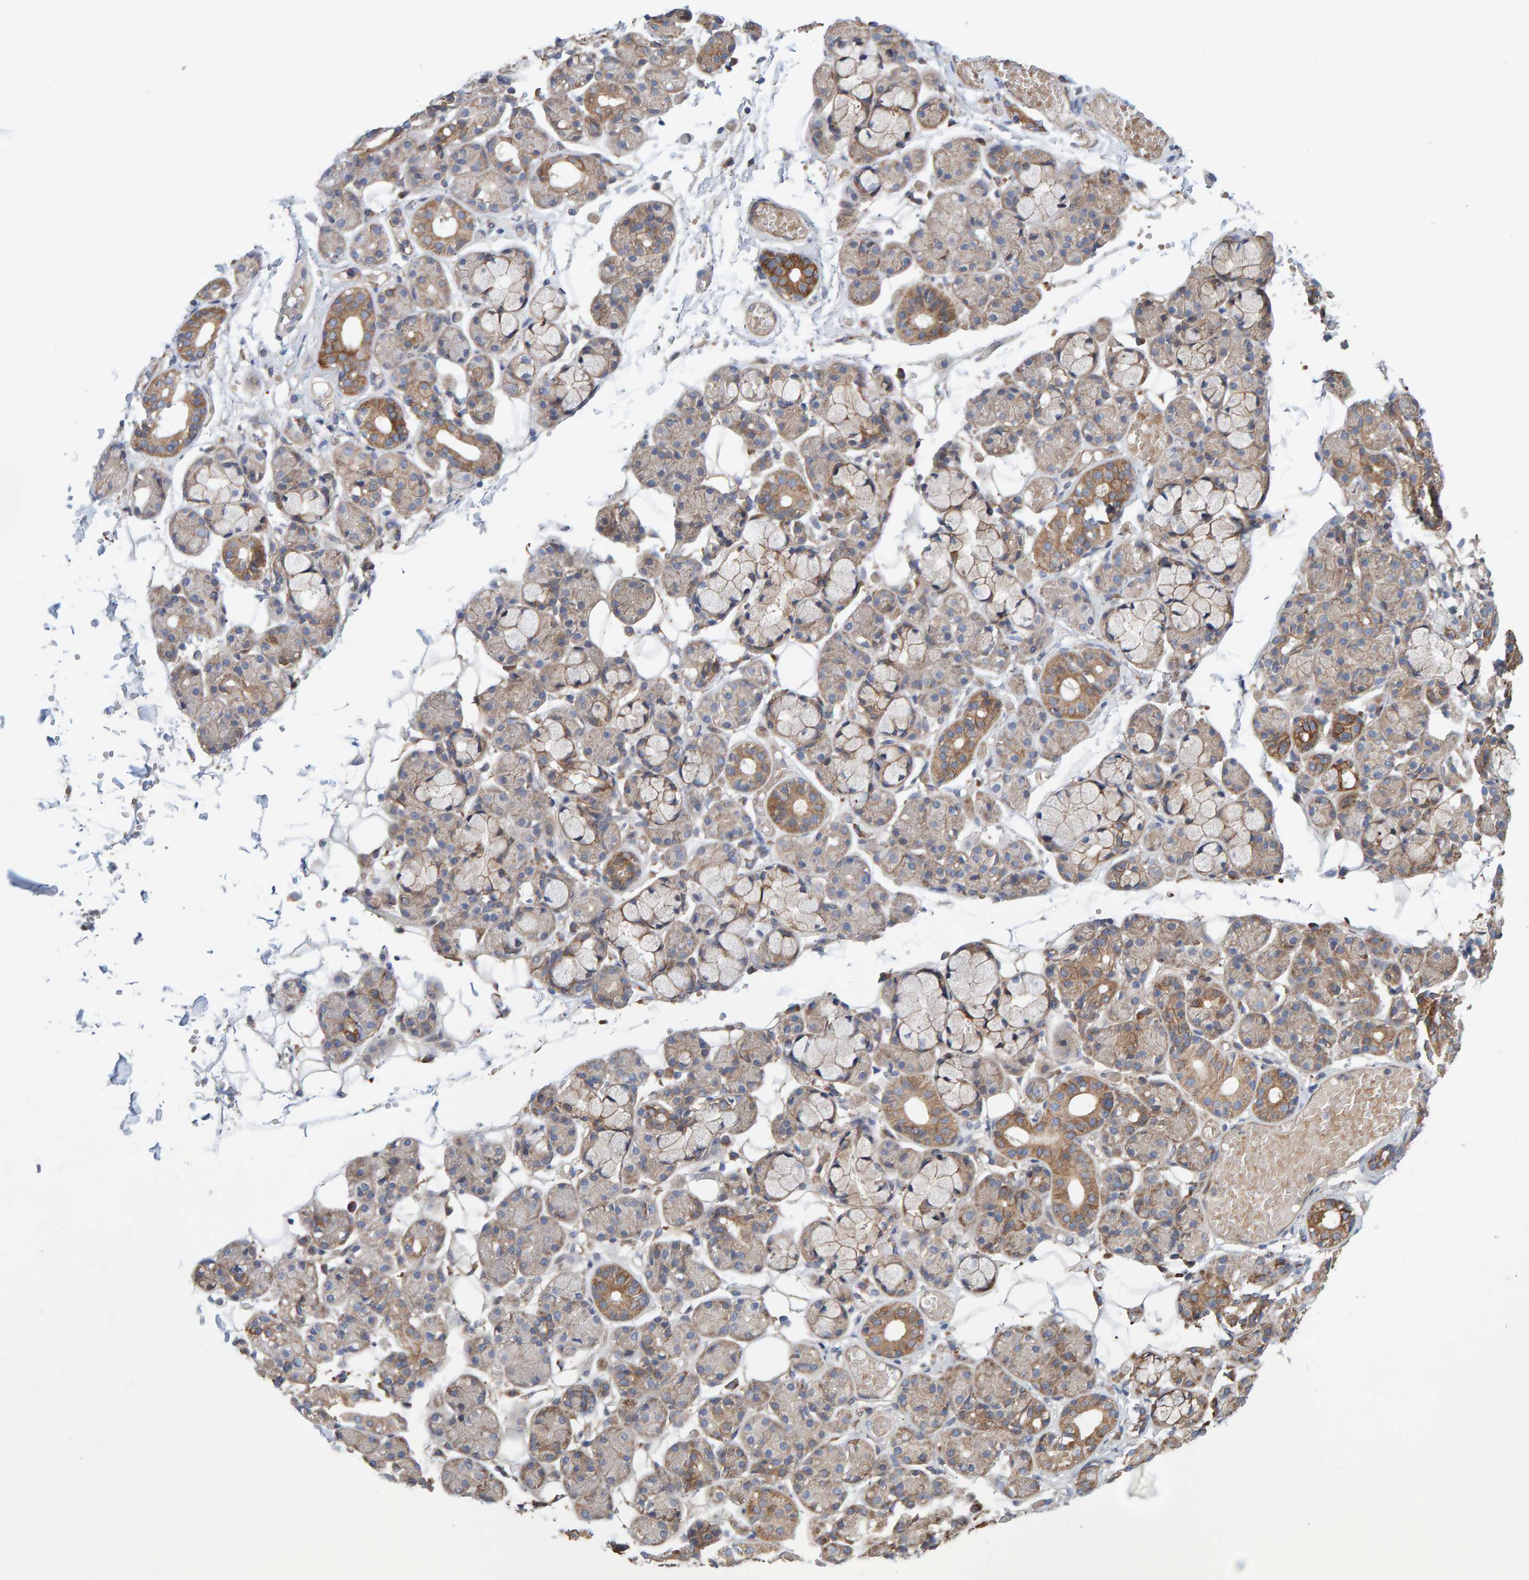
{"staining": {"intensity": "moderate", "quantity": "25%-75%", "location": "cytoplasmic/membranous"}, "tissue": "salivary gland", "cell_type": "Glandular cells", "image_type": "normal", "snomed": [{"axis": "morphology", "description": "Normal tissue, NOS"}, {"axis": "topography", "description": "Salivary gland"}], "caption": "Immunohistochemistry (IHC) of normal human salivary gland shows medium levels of moderate cytoplasmic/membranous expression in approximately 25%-75% of glandular cells.", "gene": "LRSAM1", "patient": {"sex": "male", "age": 63}}